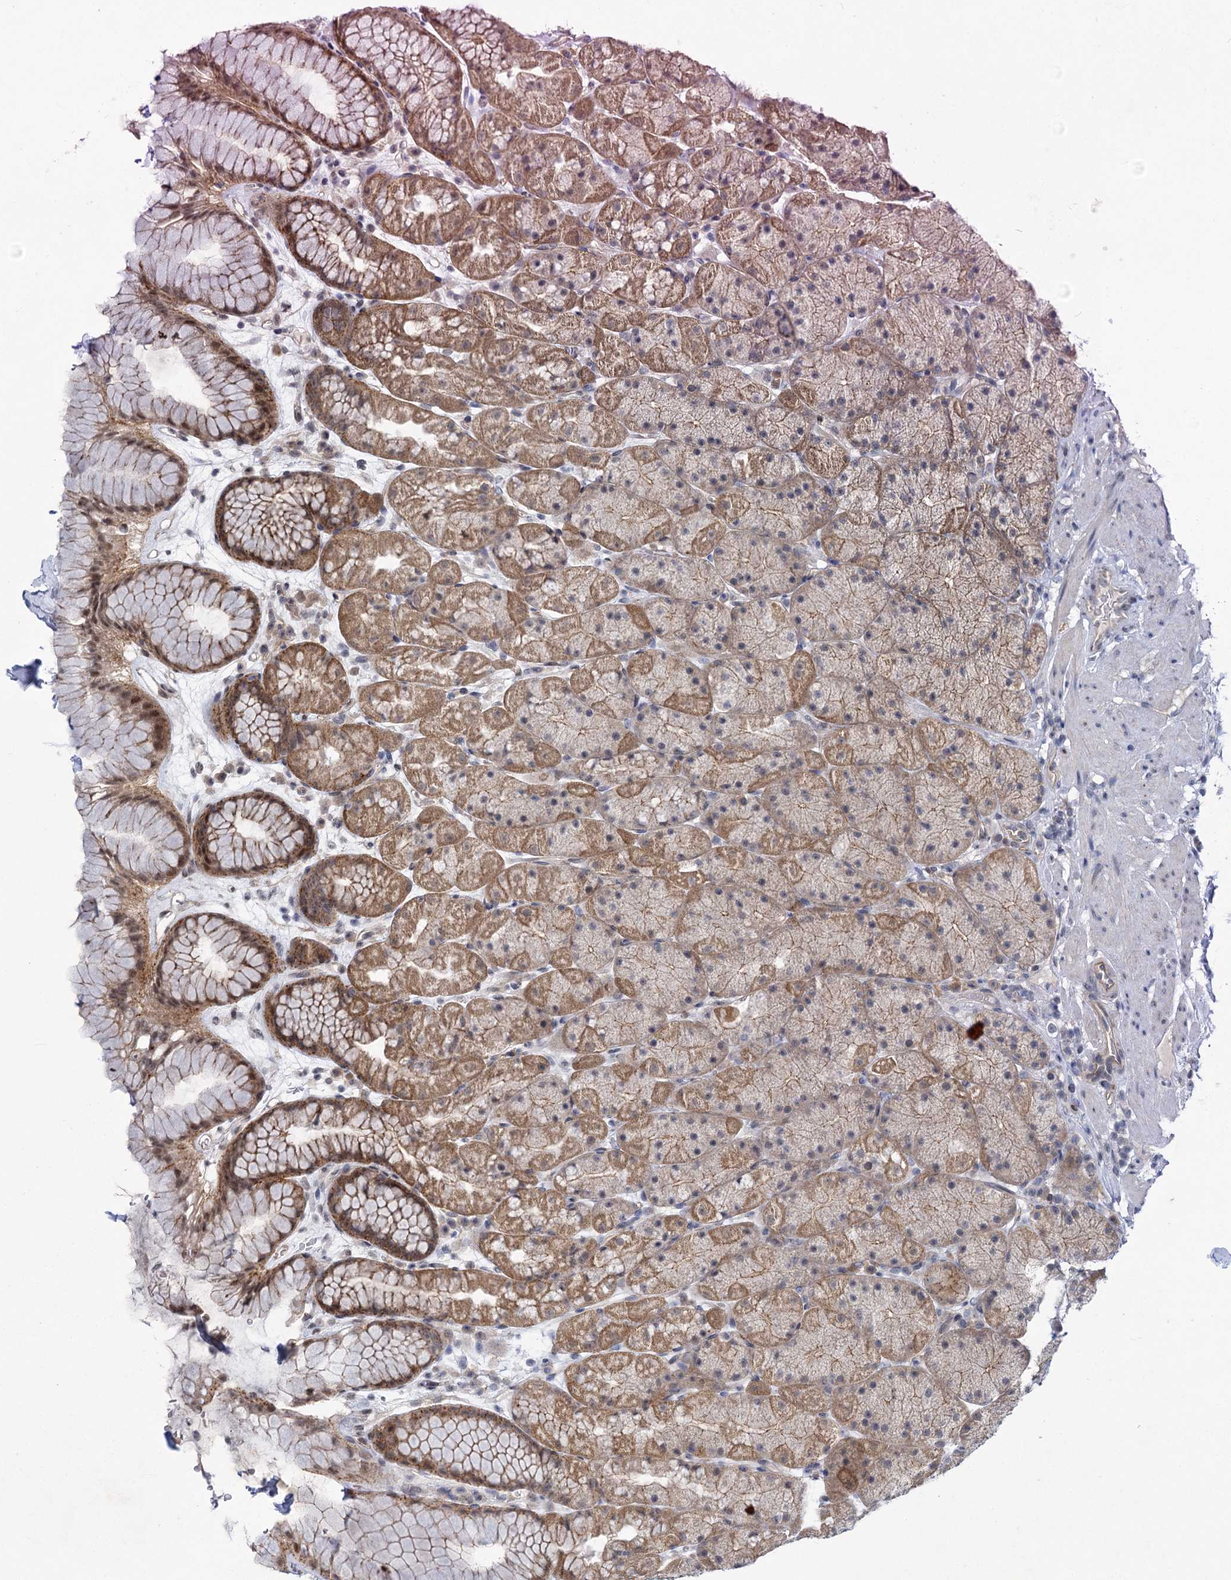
{"staining": {"intensity": "moderate", "quantity": ">75%", "location": "cytoplasmic/membranous,nuclear"}, "tissue": "stomach", "cell_type": "Glandular cells", "image_type": "normal", "snomed": [{"axis": "morphology", "description": "Normal tissue, NOS"}, {"axis": "topography", "description": "Stomach, upper"}, {"axis": "topography", "description": "Stomach, lower"}], "caption": "The micrograph shows a brown stain indicating the presence of a protein in the cytoplasmic/membranous,nuclear of glandular cells in stomach.", "gene": "MBLAC2", "patient": {"sex": "male", "age": 67}}